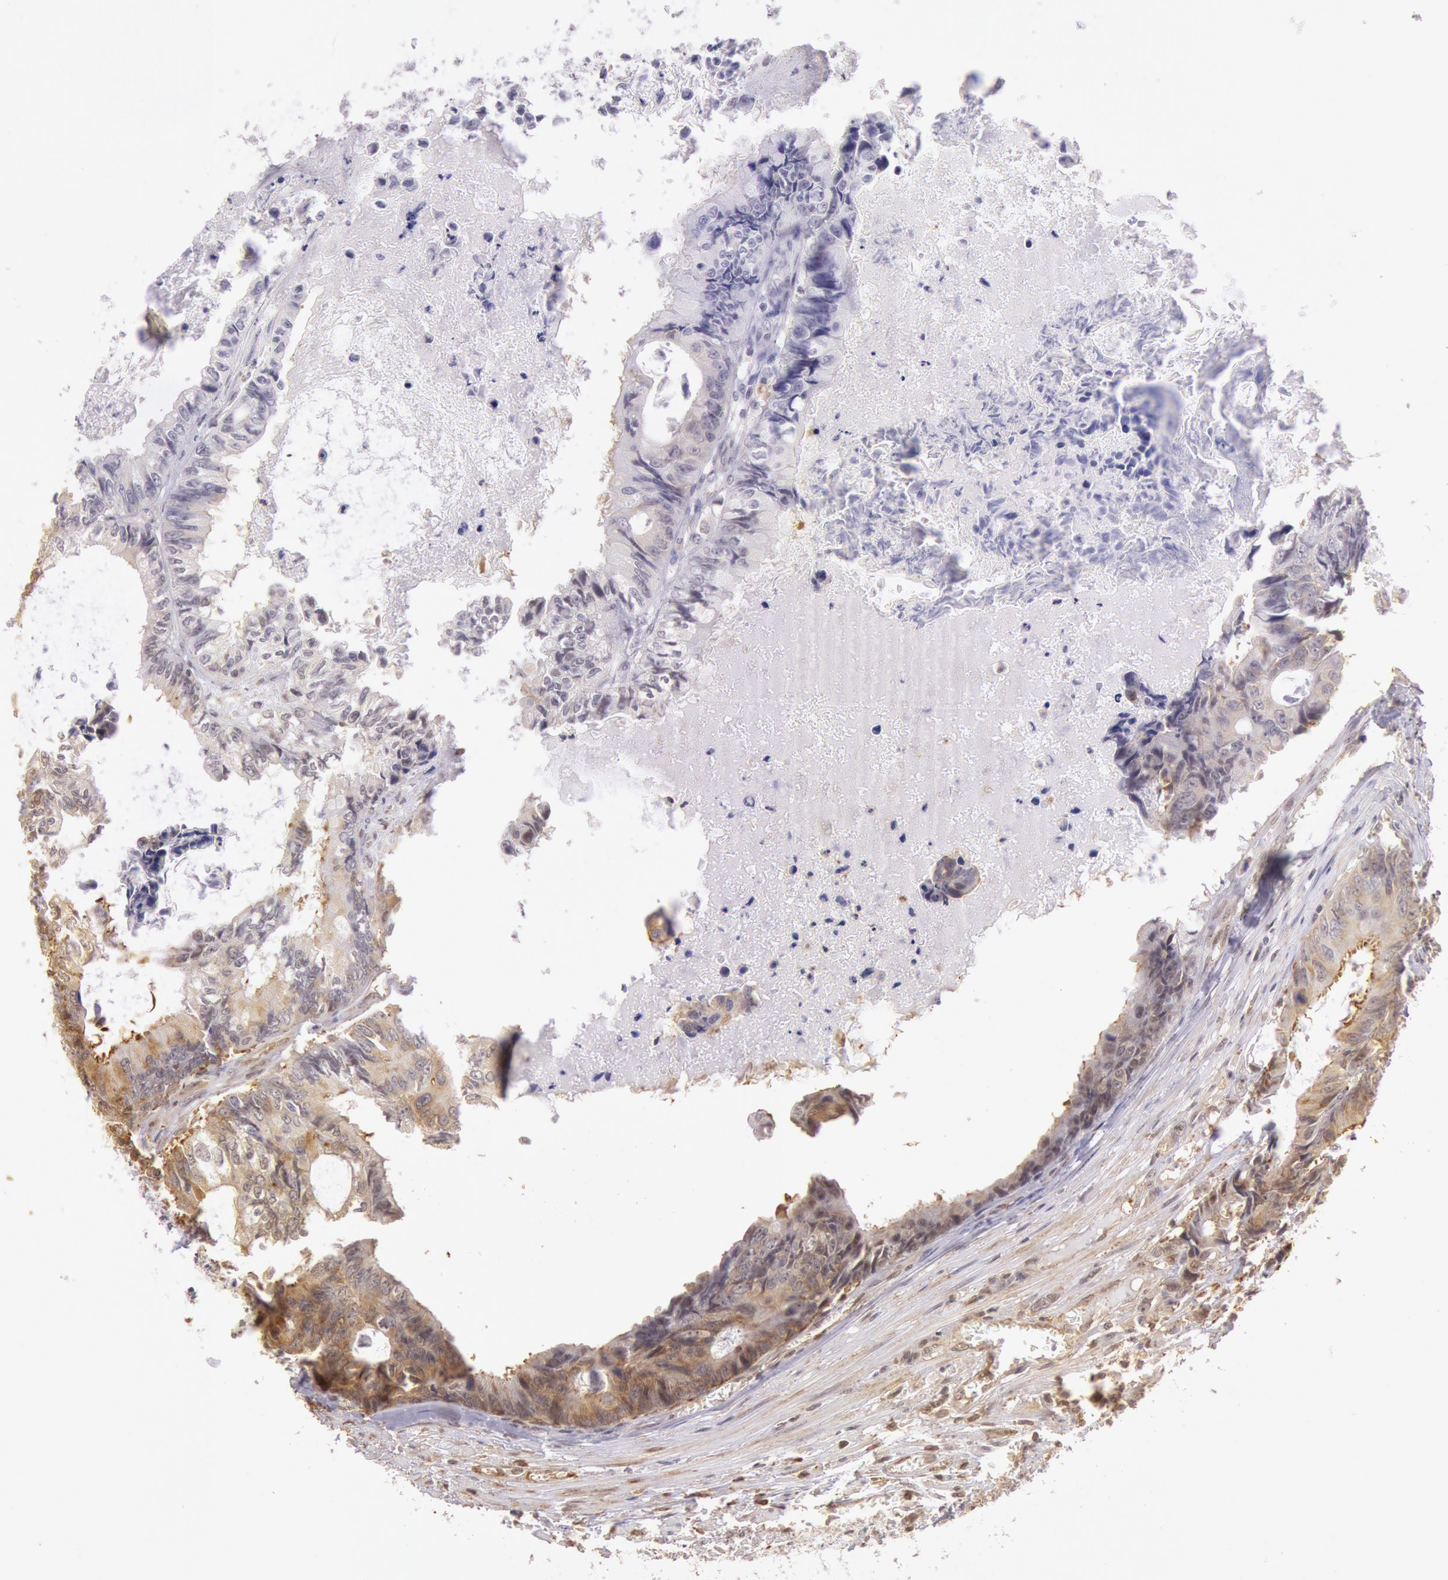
{"staining": {"intensity": "moderate", "quantity": "25%-75%", "location": "cytoplasmic/membranous"}, "tissue": "colorectal cancer", "cell_type": "Tumor cells", "image_type": "cancer", "snomed": [{"axis": "morphology", "description": "Adenocarcinoma, NOS"}, {"axis": "topography", "description": "Rectum"}], "caption": "Protein expression analysis of colorectal cancer (adenocarcinoma) shows moderate cytoplasmic/membranous positivity in about 25%-75% of tumor cells.", "gene": "HIF1A", "patient": {"sex": "female", "age": 98}}